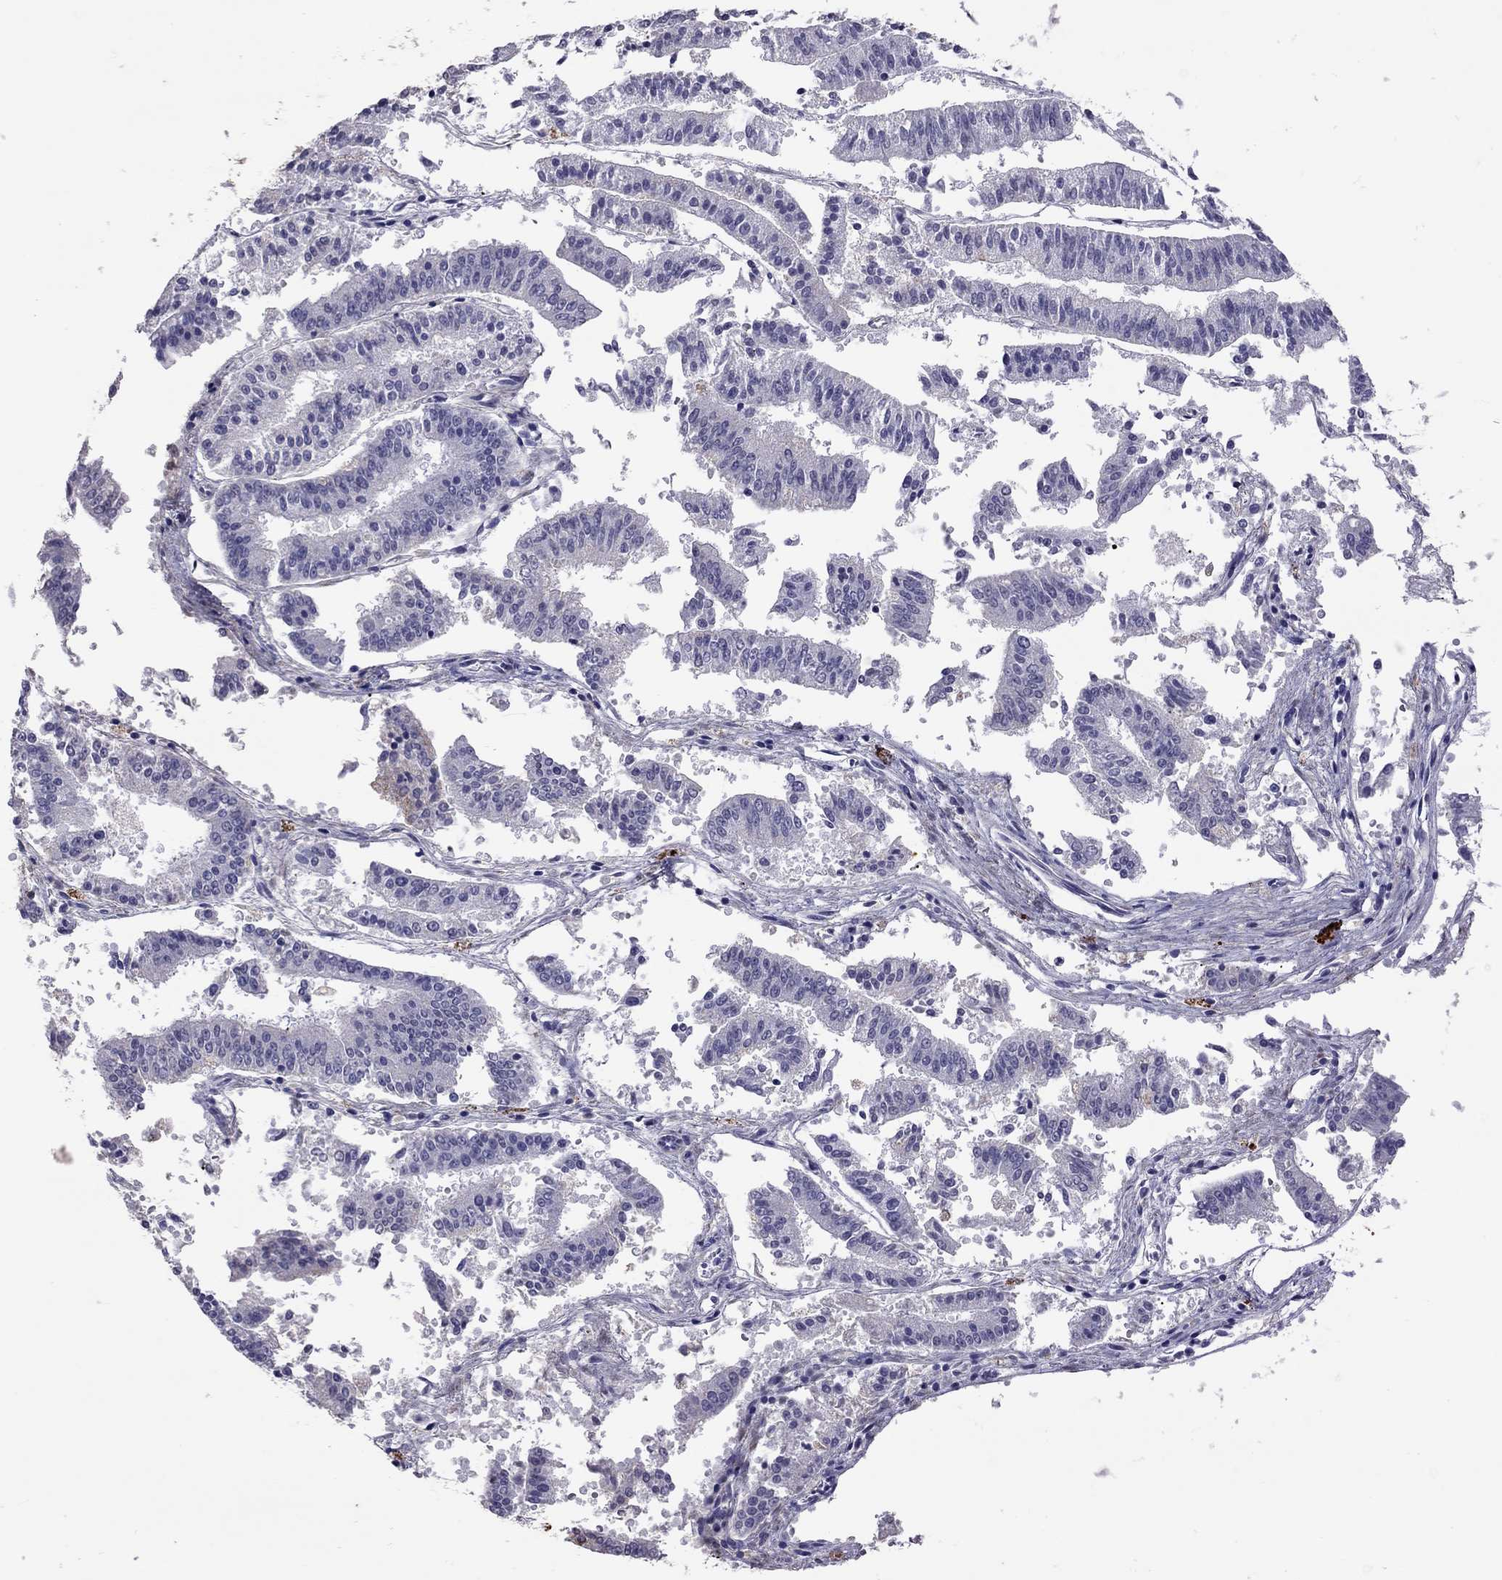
{"staining": {"intensity": "negative", "quantity": "none", "location": "none"}, "tissue": "endometrial cancer", "cell_type": "Tumor cells", "image_type": "cancer", "snomed": [{"axis": "morphology", "description": "Adenocarcinoma, NOS"}, {"axis": "topography", "description": "Endometrium"}], "caption": "Immunohistochemistry photomicrograph of endometrial cancer (adenocarcinoma) stained for a protein (brown), which shows no positivity in tumor cells.", "gene": "SERPINA3", "patient": {"sex": "female", "age": 66}}